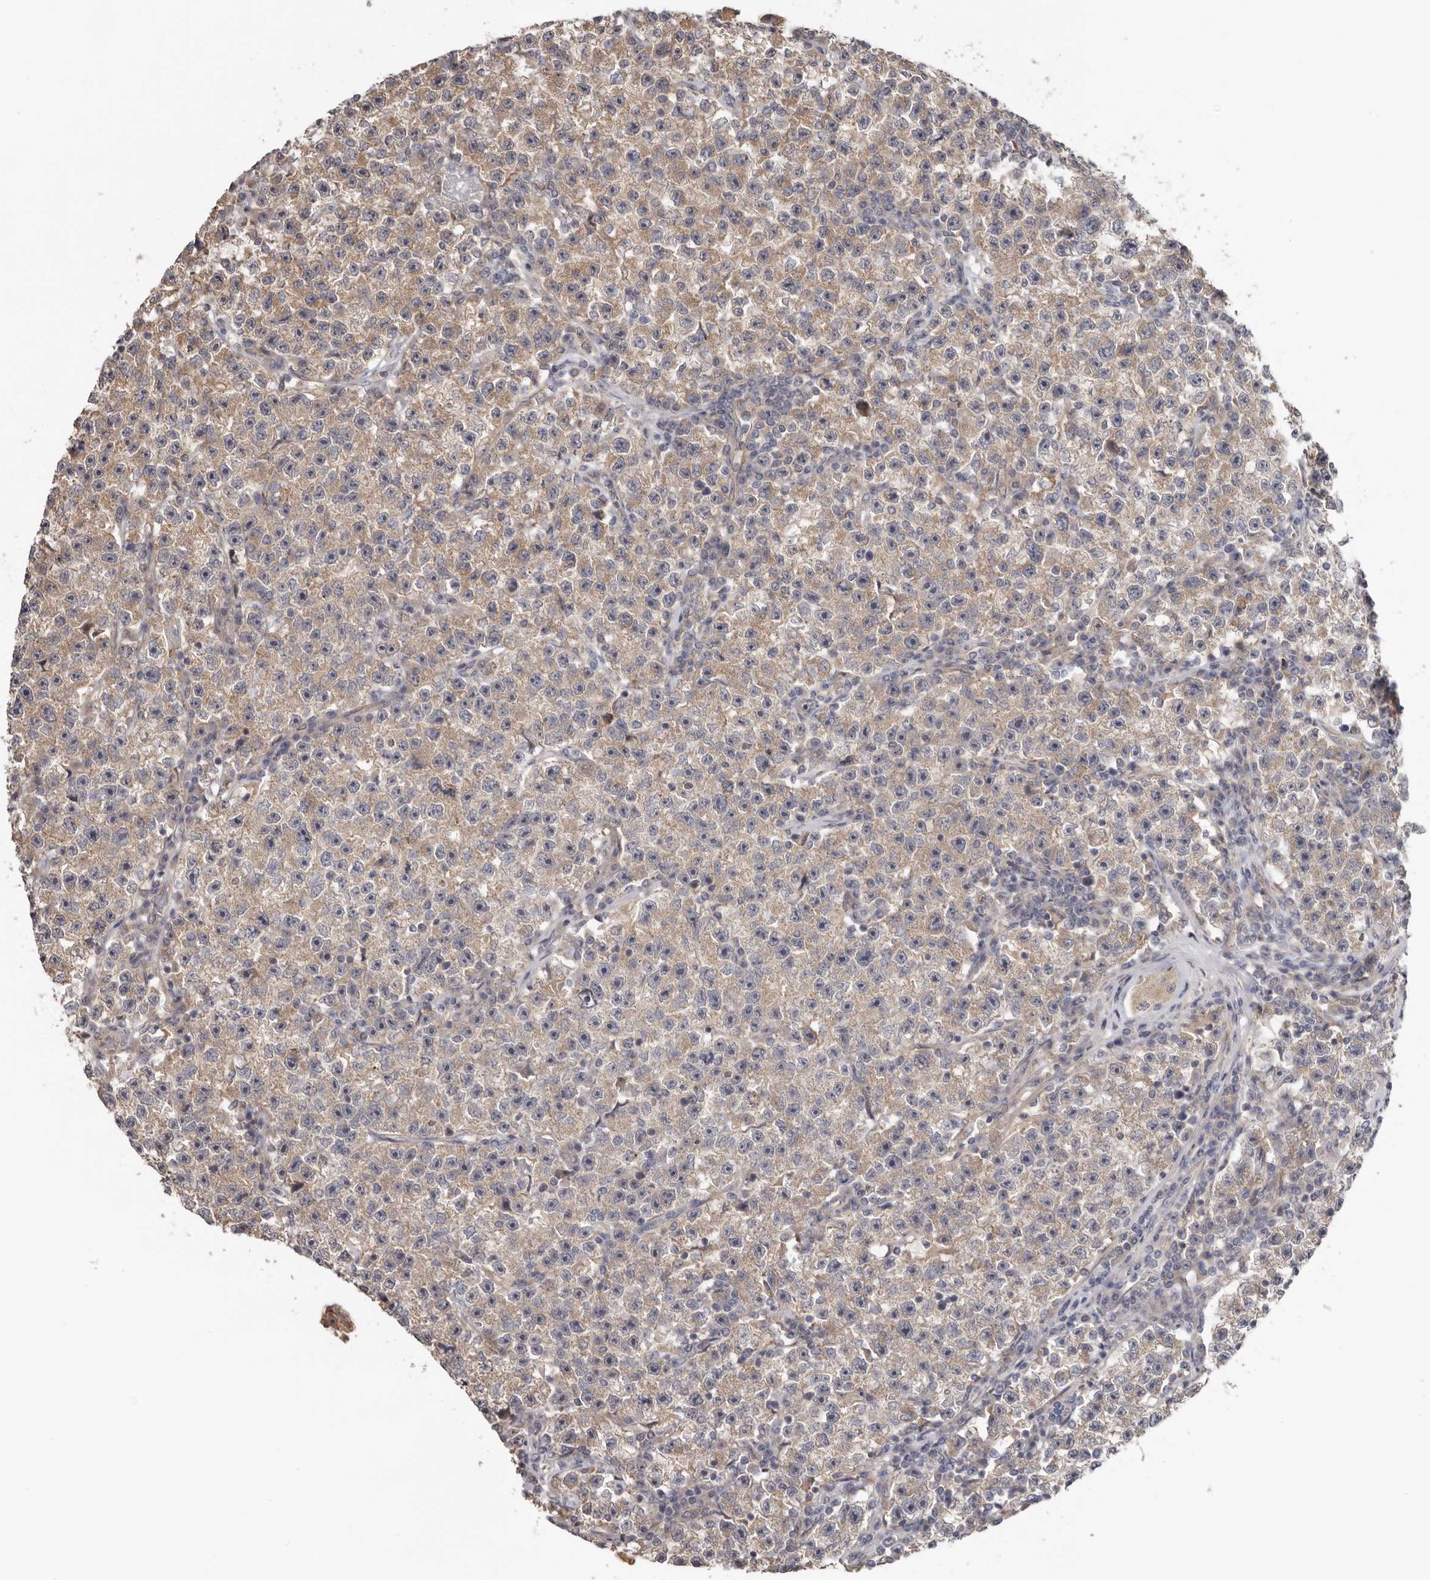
{"staining": {"intensity": "moderate", "quantity": "25%-75%", "location": "cytoplasmic/membranous"}, "tissue": "testis cancer", "cell_type": "Tumor cells", "image_type": "cancer", "snomed": [{"axis": "morphology", "description": "Seminoma, NOS"}, {"axis": "topography", "description": "Testis"}], "caption": "A high-resolution histopathology image shows immunohistochemistry (IHC) staining of testis seminoma, which exhibits moderate cytoplasmic/membranous positivity in about 25%-75% of tumor cells.", "gene": "HINT3", "patient": {"sex": "male", "age": 22}}